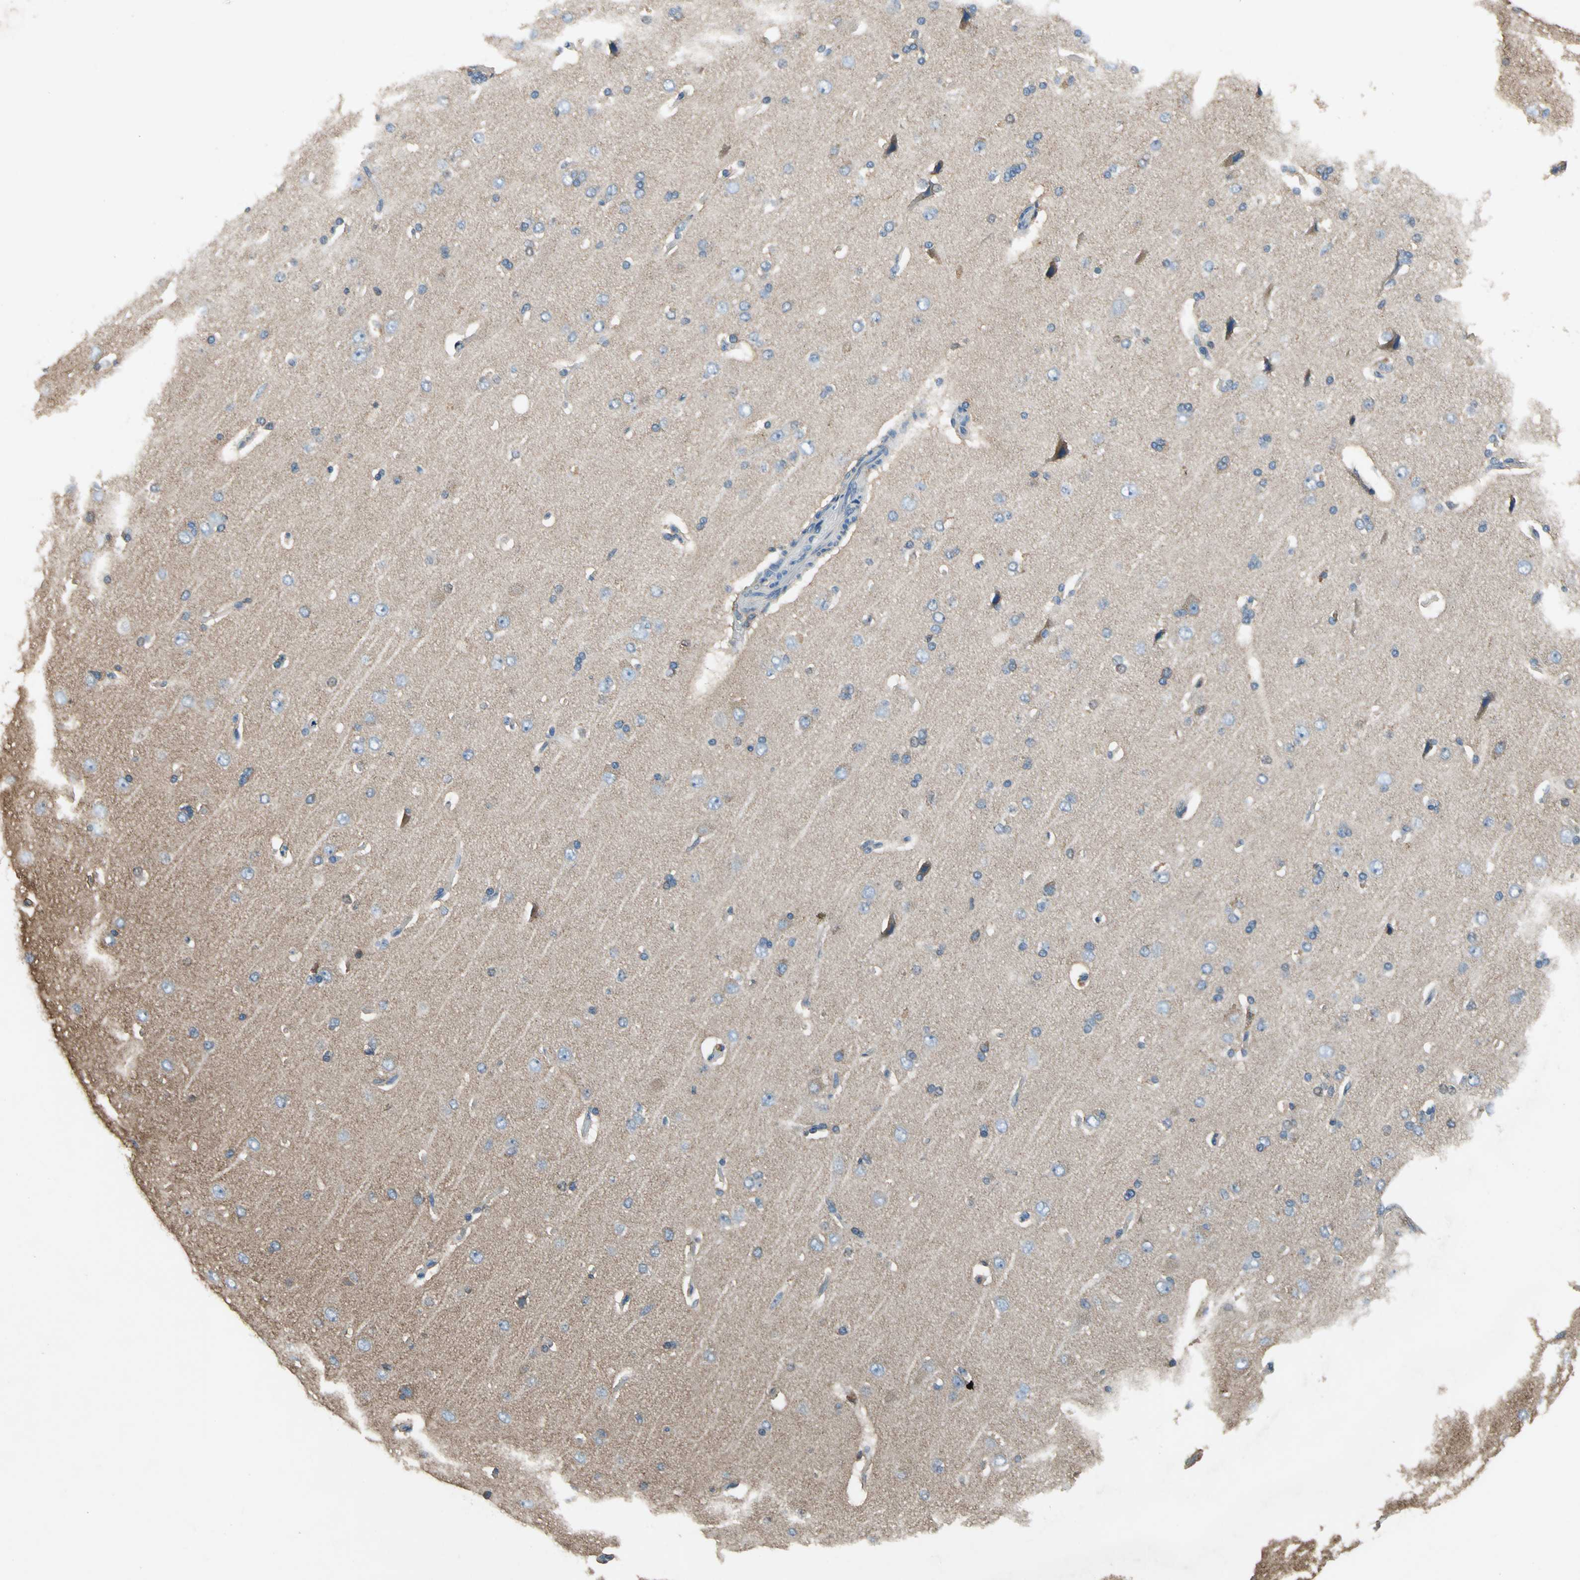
{"staining": {"intensity": "negative", "quantity": "none", "location": "none"}, "tissue": "cerebral cortex", "cell_type": "Endothelial cells", "image_type": "normal", "snomed": [{"axis": "morphology", "description": "Normal tissue, NOS"}, {"axis": "topography", "description": "Cerebral cortex"}], "caption": "This is a photomicrograph of IHC staining of normal cerebral cortex, which shows no staining in endothelial cells.", "gene": "PRKCA", "patient": {"sex": "male", "age": 62}}